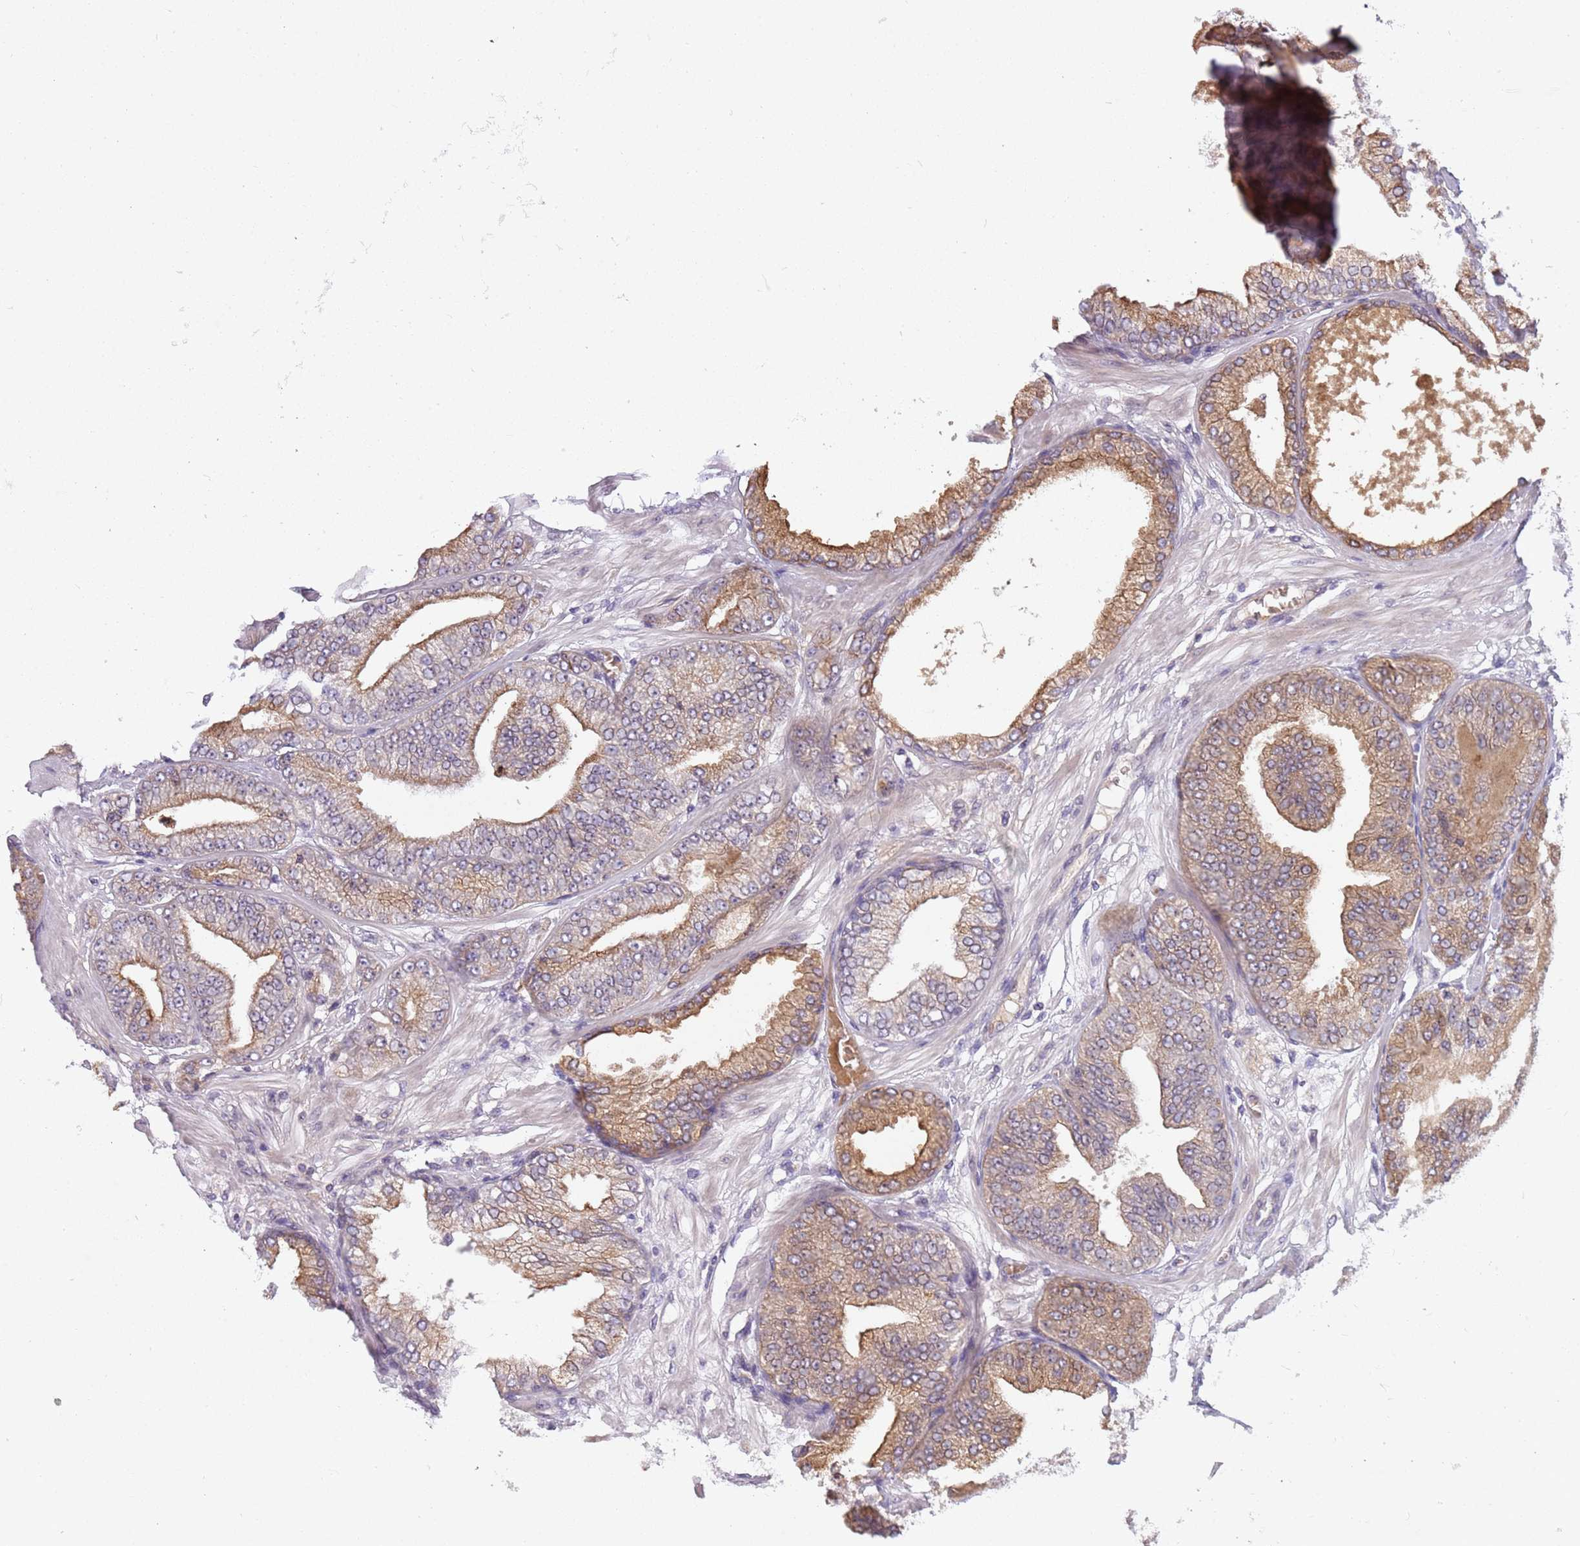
{"staining": {"intensity": "moderate", "quantity": "25%-75%", "location": "cytoplasmic/membranous"}, "tissue": "prostate cancer", "cell_type": "Tumor cells", "image_type": "cancer", "snomed": [{"axis": "morphology", "description": "Adenocarcinoma, Low grade"}, {"axis": "topography", "description": "Prostate"}], "caption": "Immunohistochemical staining of human prostate cancer (low-grade adenocarcinoma) reveals moderate cytoplasmic/membranous protein staining in about 25%-75% of tumor cells.", "gene": "TM2D1", "patient": {"sex": "male", "age": 55}}